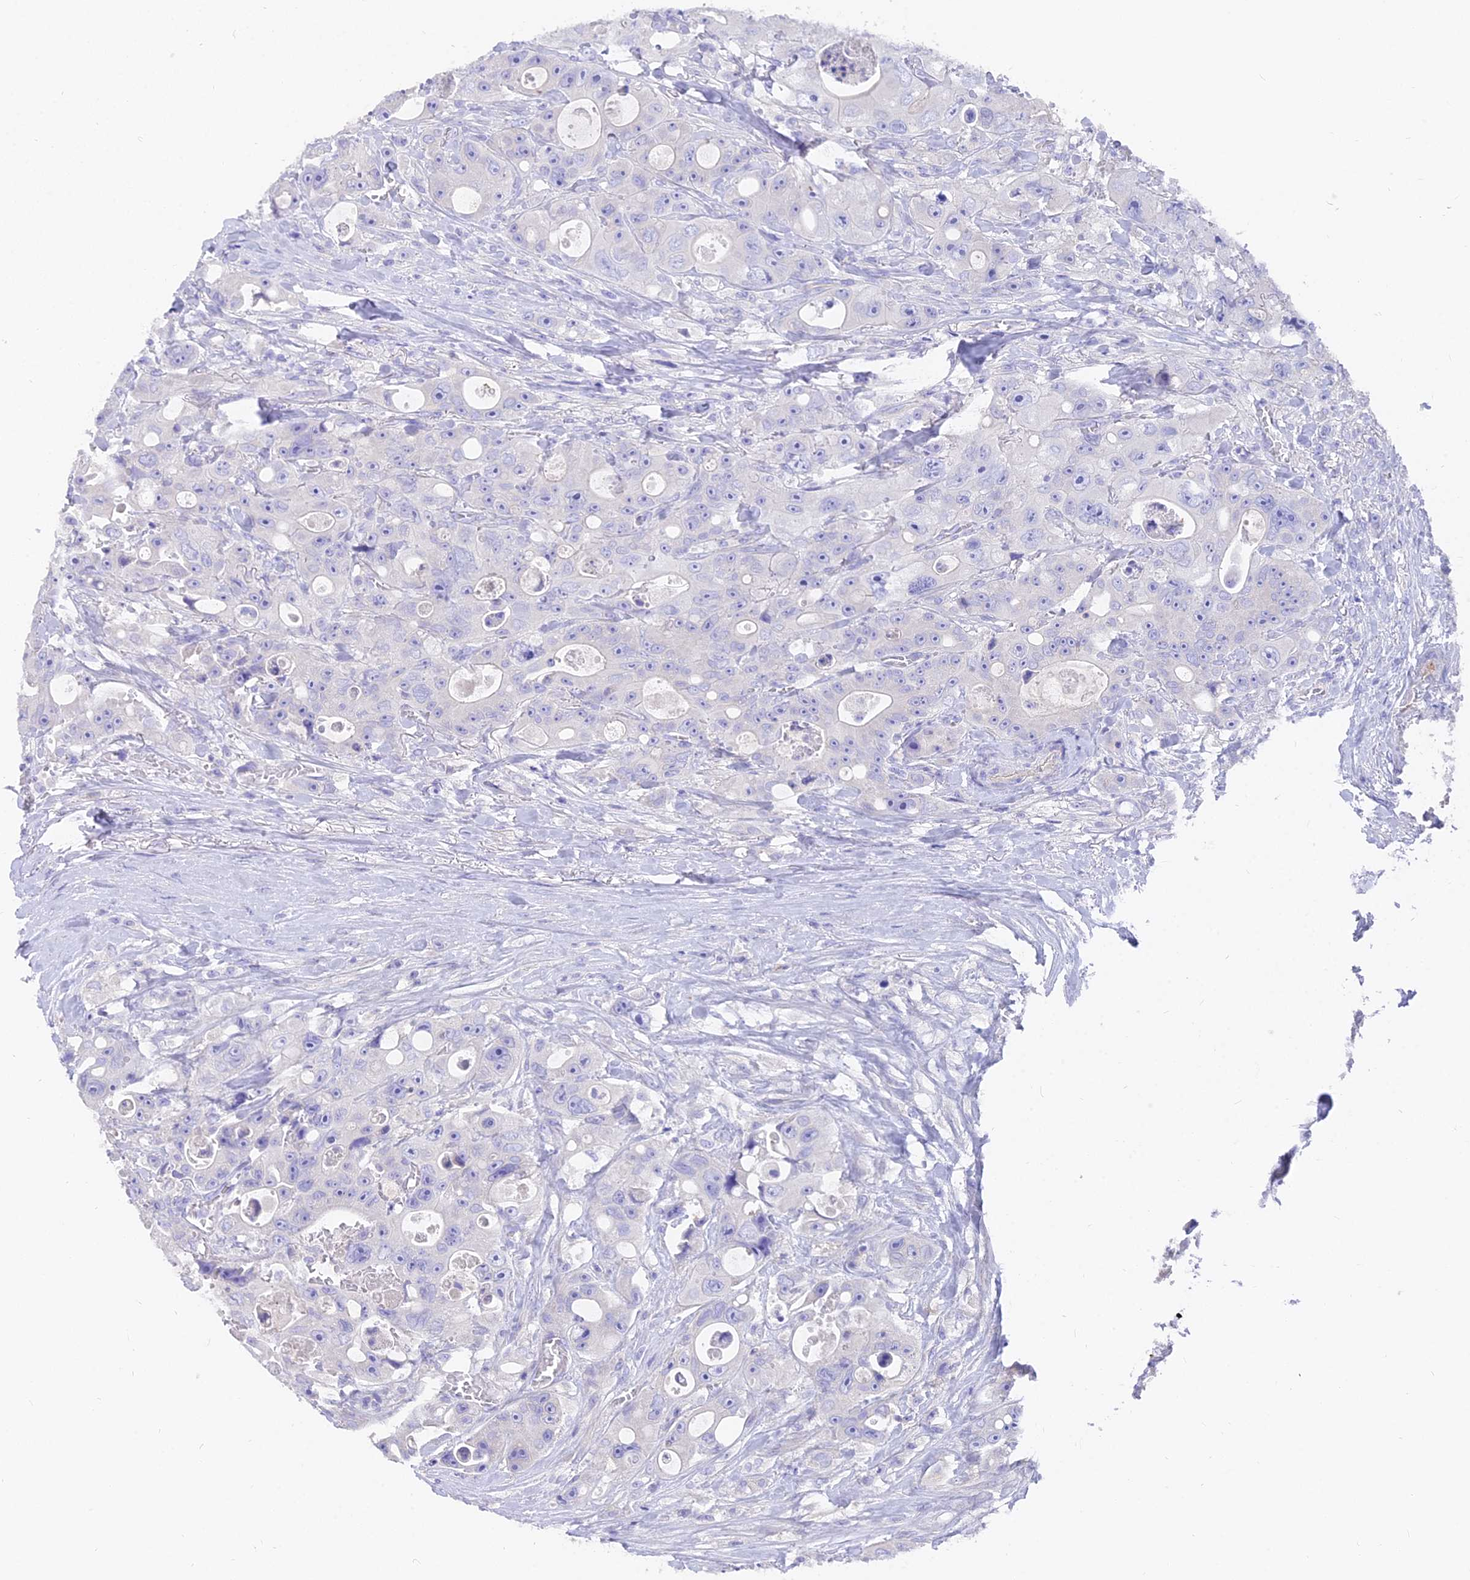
{"staining": {"intensity": "negative", "quantity": "none", "location": "none"}, "tissue": "colorectal cancer", "cell_type": "Tumor cells", "image_type": "cancer", "snomed": [{"axis": "morphology", "description": "Adenocarcinoma, NOS"}, {"axis": "topography", "description": "Colon"}], "caption": "This is an IHC photomicrograph of human adenocarcinoma (colorectal). There is no staining in tumor cells.", "gene": "FAM168B", "patient": {"sex": "female", "age": 46}}